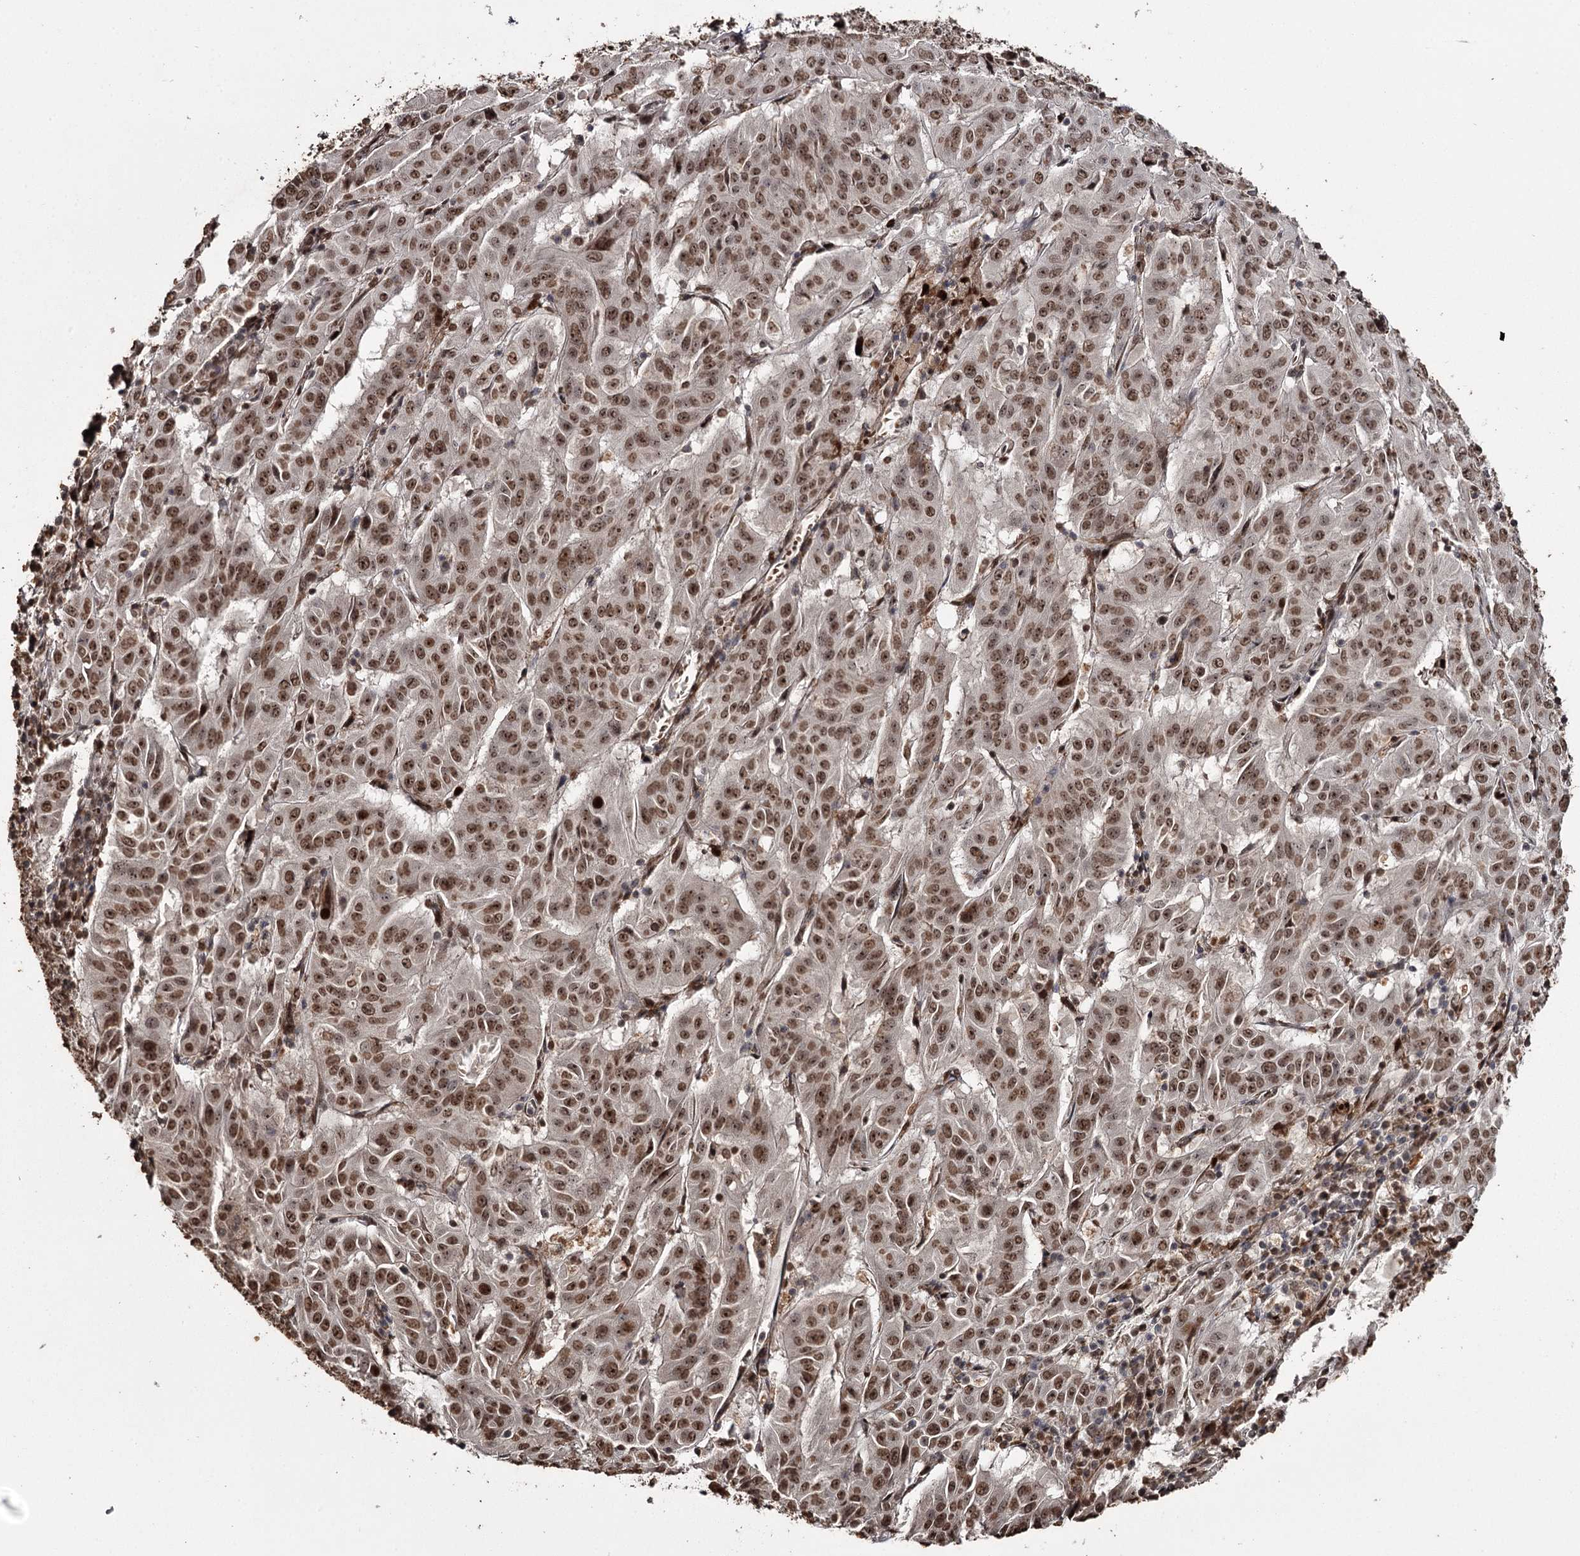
{"staining": {"intensity": "moderate", "quantity": ">75%", "location": "nuclear"}, "tissue": "pancreatic cancer", "cell_type": "Tumor cells", "image_type": "cancer", "snomed": [{"axis": "morphology", "description": "Adenocarcinoma, NOS"}, {"axis": "topography", "description": "Pancreas"}], "caption": "Pancreatic adenocarcinoma was stained to show a protein in brown. There is medium levels of moderate nuclear expression in approximately >75% of tumor cells.", "gene": "THYN1", "patient": {"sex": "male", "age": 63}}